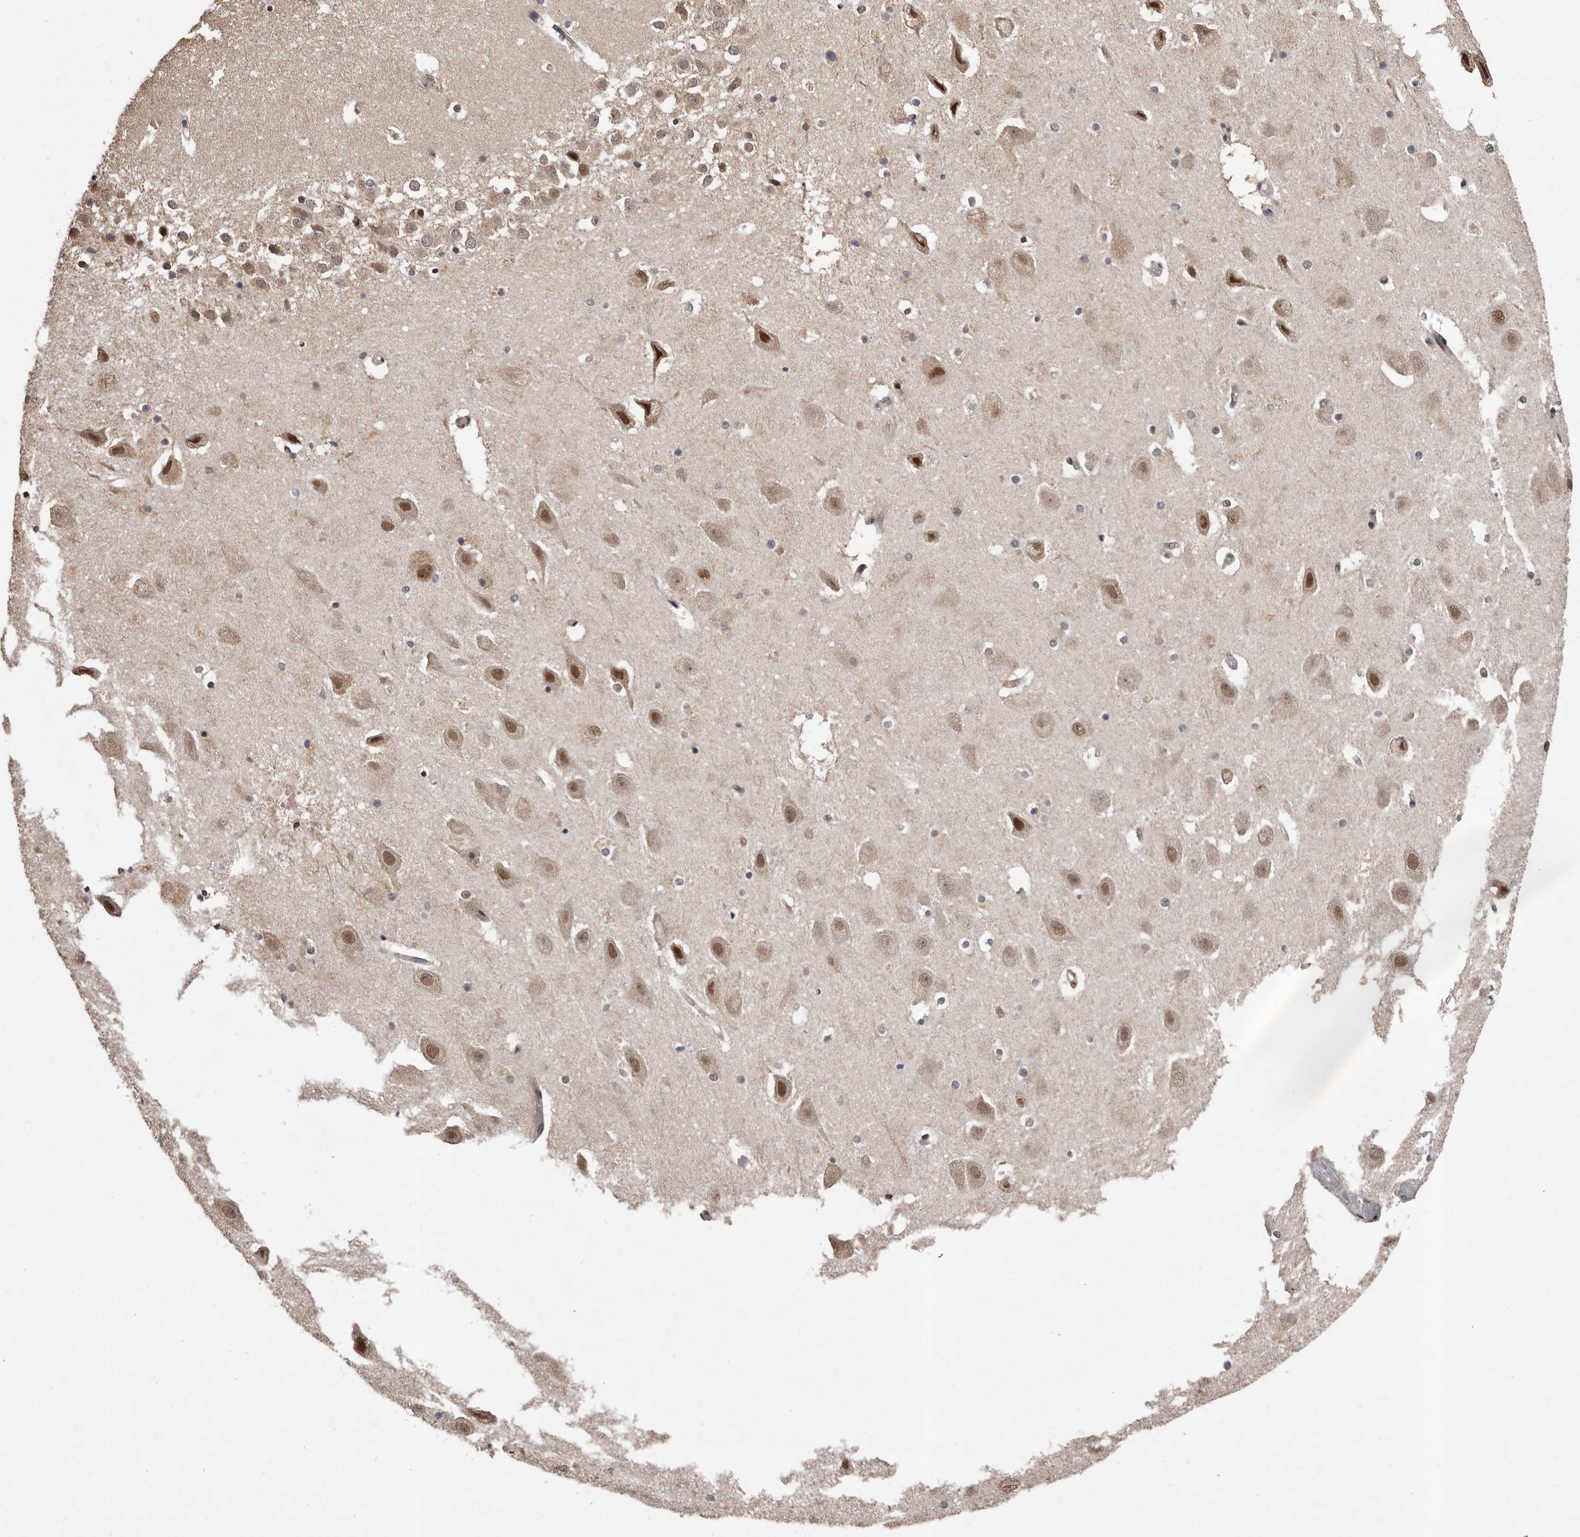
{"staining": {"intensity": "weak", "quantity": "<25%", "location": "cytoplasmic/membranous"}, "tissue": "hippocampus", "cell_type": "Glial cells", "image_type": "normal", "snomed": [{"axis": "morphology", "description": "Normal tissue, NOS"}, {"axis": "topography", "description": "Hippocampus"}], "caption": "This is an immunohistochemistry micrograph of benign hippocampus. There is no staining in glial cells.", "gene": "VPS37A", "patient": {"sex": "female", "age": 52}}